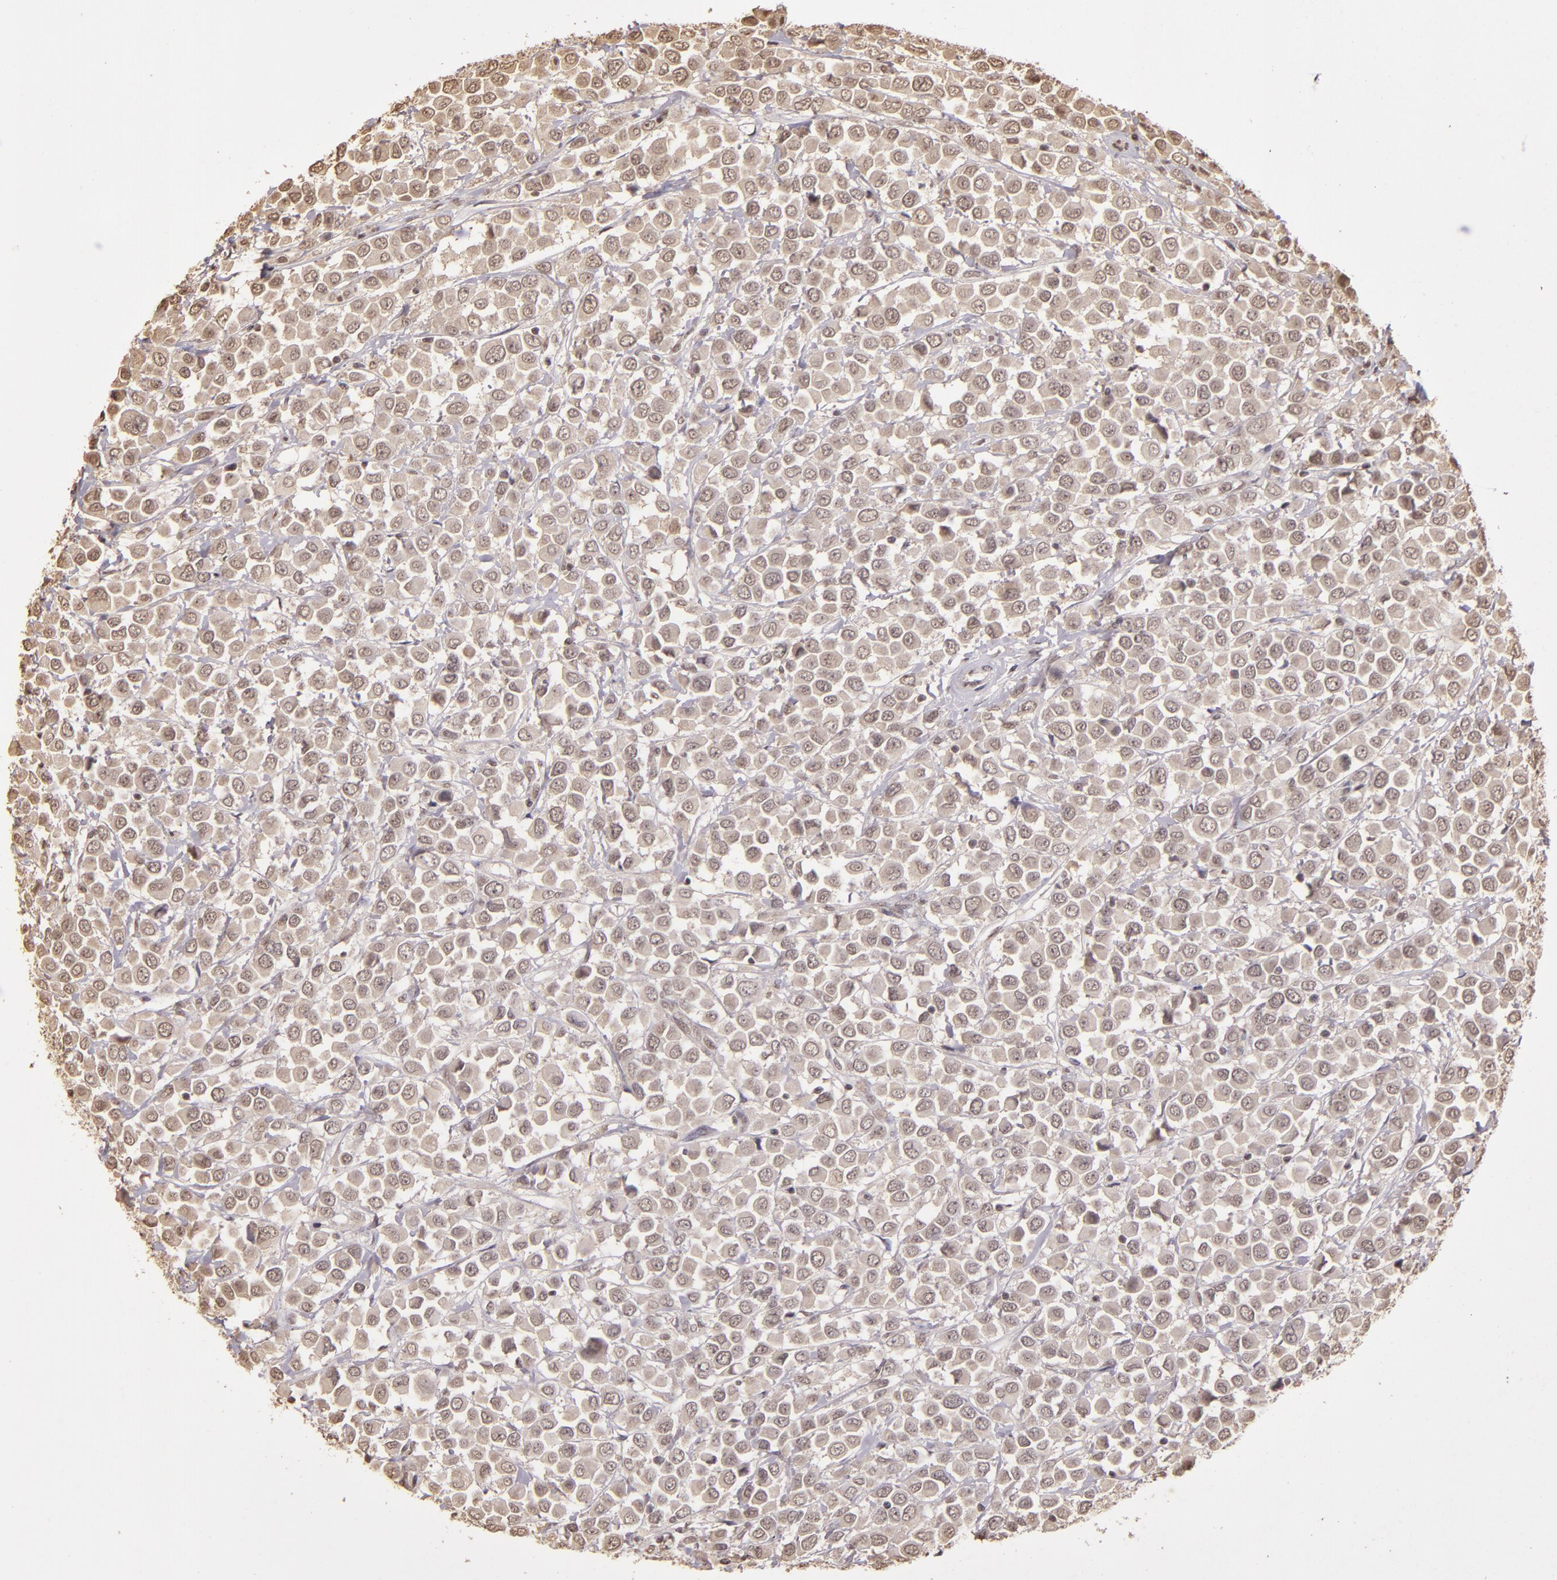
{"staining": {"intensity": "weak", "quantity": ">75%", "location": "cytoplasmic/membranous,nuclear"}, "tissue": "breast cancer", "cell_type": "Tumor cells", "image_type": "cancer", "snomed": [{"axis": "morphology", "description": "Duct carcinoma"}, {"axis": "topography", "description": "Breast"}], "caption": "Approximately >75% of tumor cells in breast invasive ductal carcinoma show weak cytoplasmic/membranous and nuclear protein expression as visualized by brown immunohistochemical staining.", "gene": "CUL1", "patient": {"sex": "female", "age": 61}}